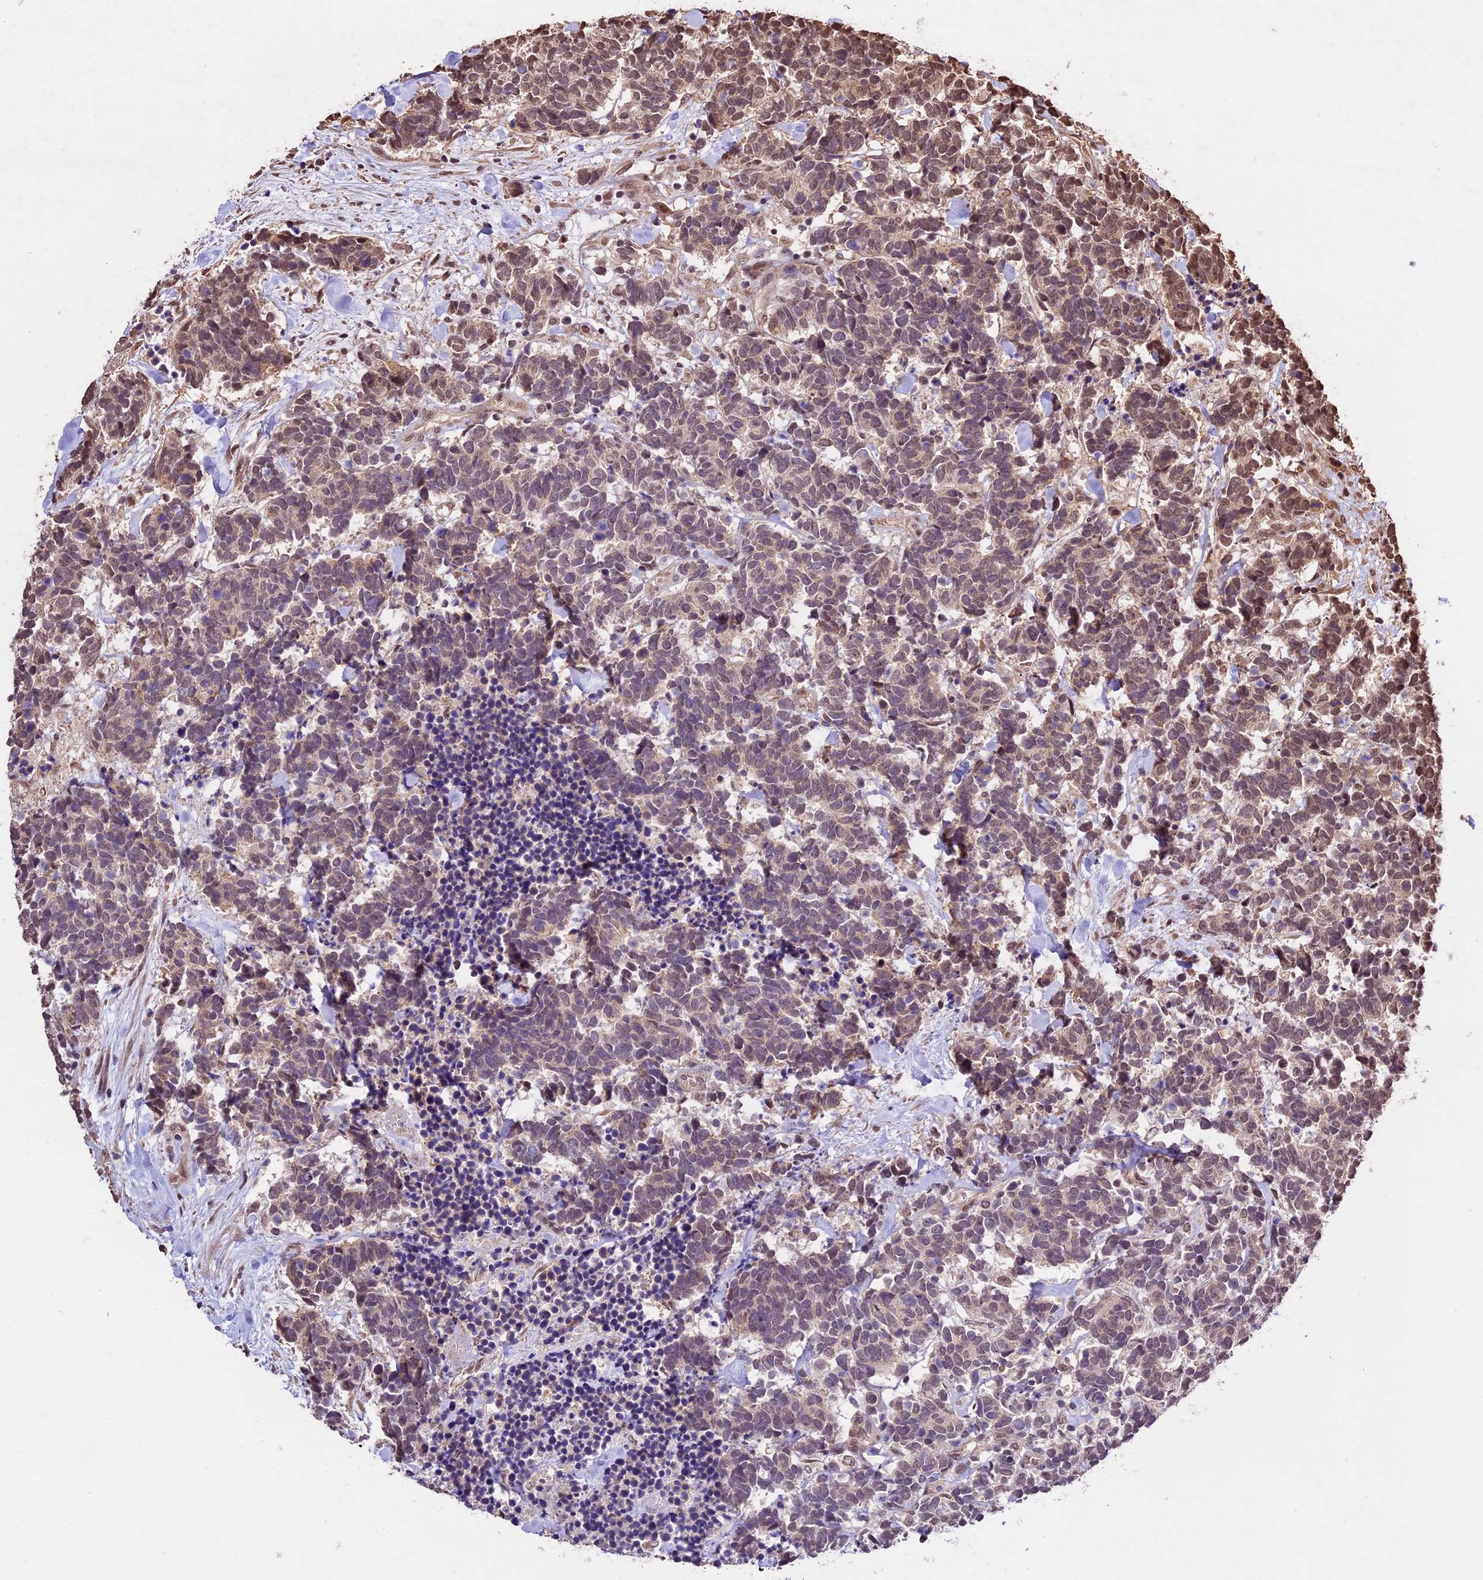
{"staining": {"intensity": "moderate", "quantity": "<25%", "location": "nuclear"}, "tissue": "carcinoid", "cell_type": "Tumor cells", "image_type": "cancer", "snomed": [{"axis": "morphology", "description": "Carcinoma, NOS"}, {"axis": "morphology", "description": "Carcinoid, malignant, NOS"}, {"axis": "topography", "description": "Prostate"}], "caption": "Carcinoid stained with a protein marker displays moderate staining in tumor cells.", "gene": "CDKN2AIP", "patient": {"sex": "male", "age": 57}}